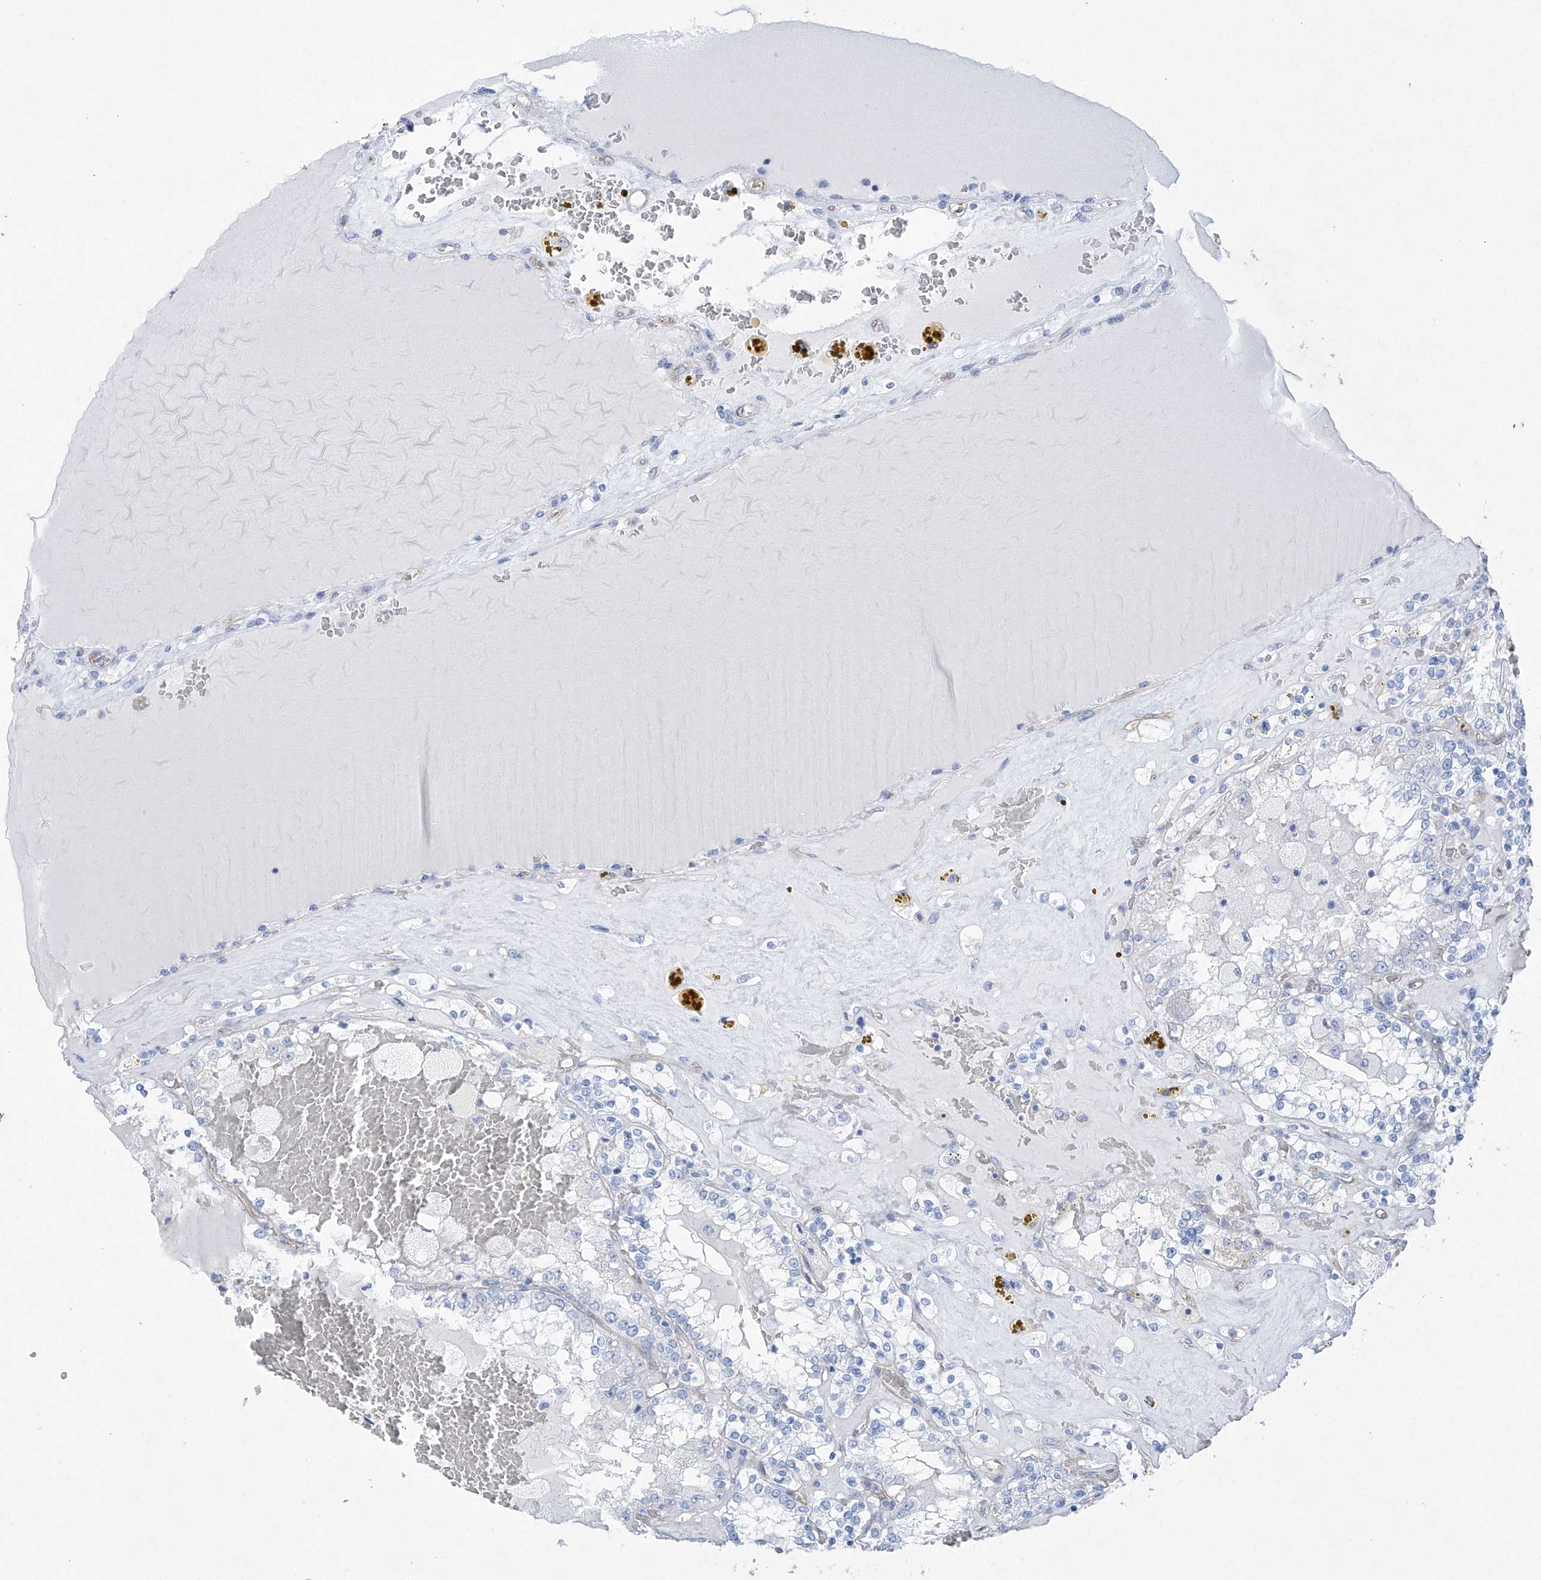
{"staining": {"intensity": "negative", "quantity": "none", "location": "none"}, "tissue": "renal cancer", "cell_type": "Tumor cells", "image_type": "cancer", "snomed": [{"axis": "morphology", "description": "Adenocarcinoma, NOS"}, {"axis": "topography", "description": "Kidney"}], "caption": "DAB immunohistochemical staining of human renal cancer (adenocarcinoma) exhibits no significant positivity in tumor cells.", "gene": "MAGI1", "patient": {"sex": "female", "age": 56}}